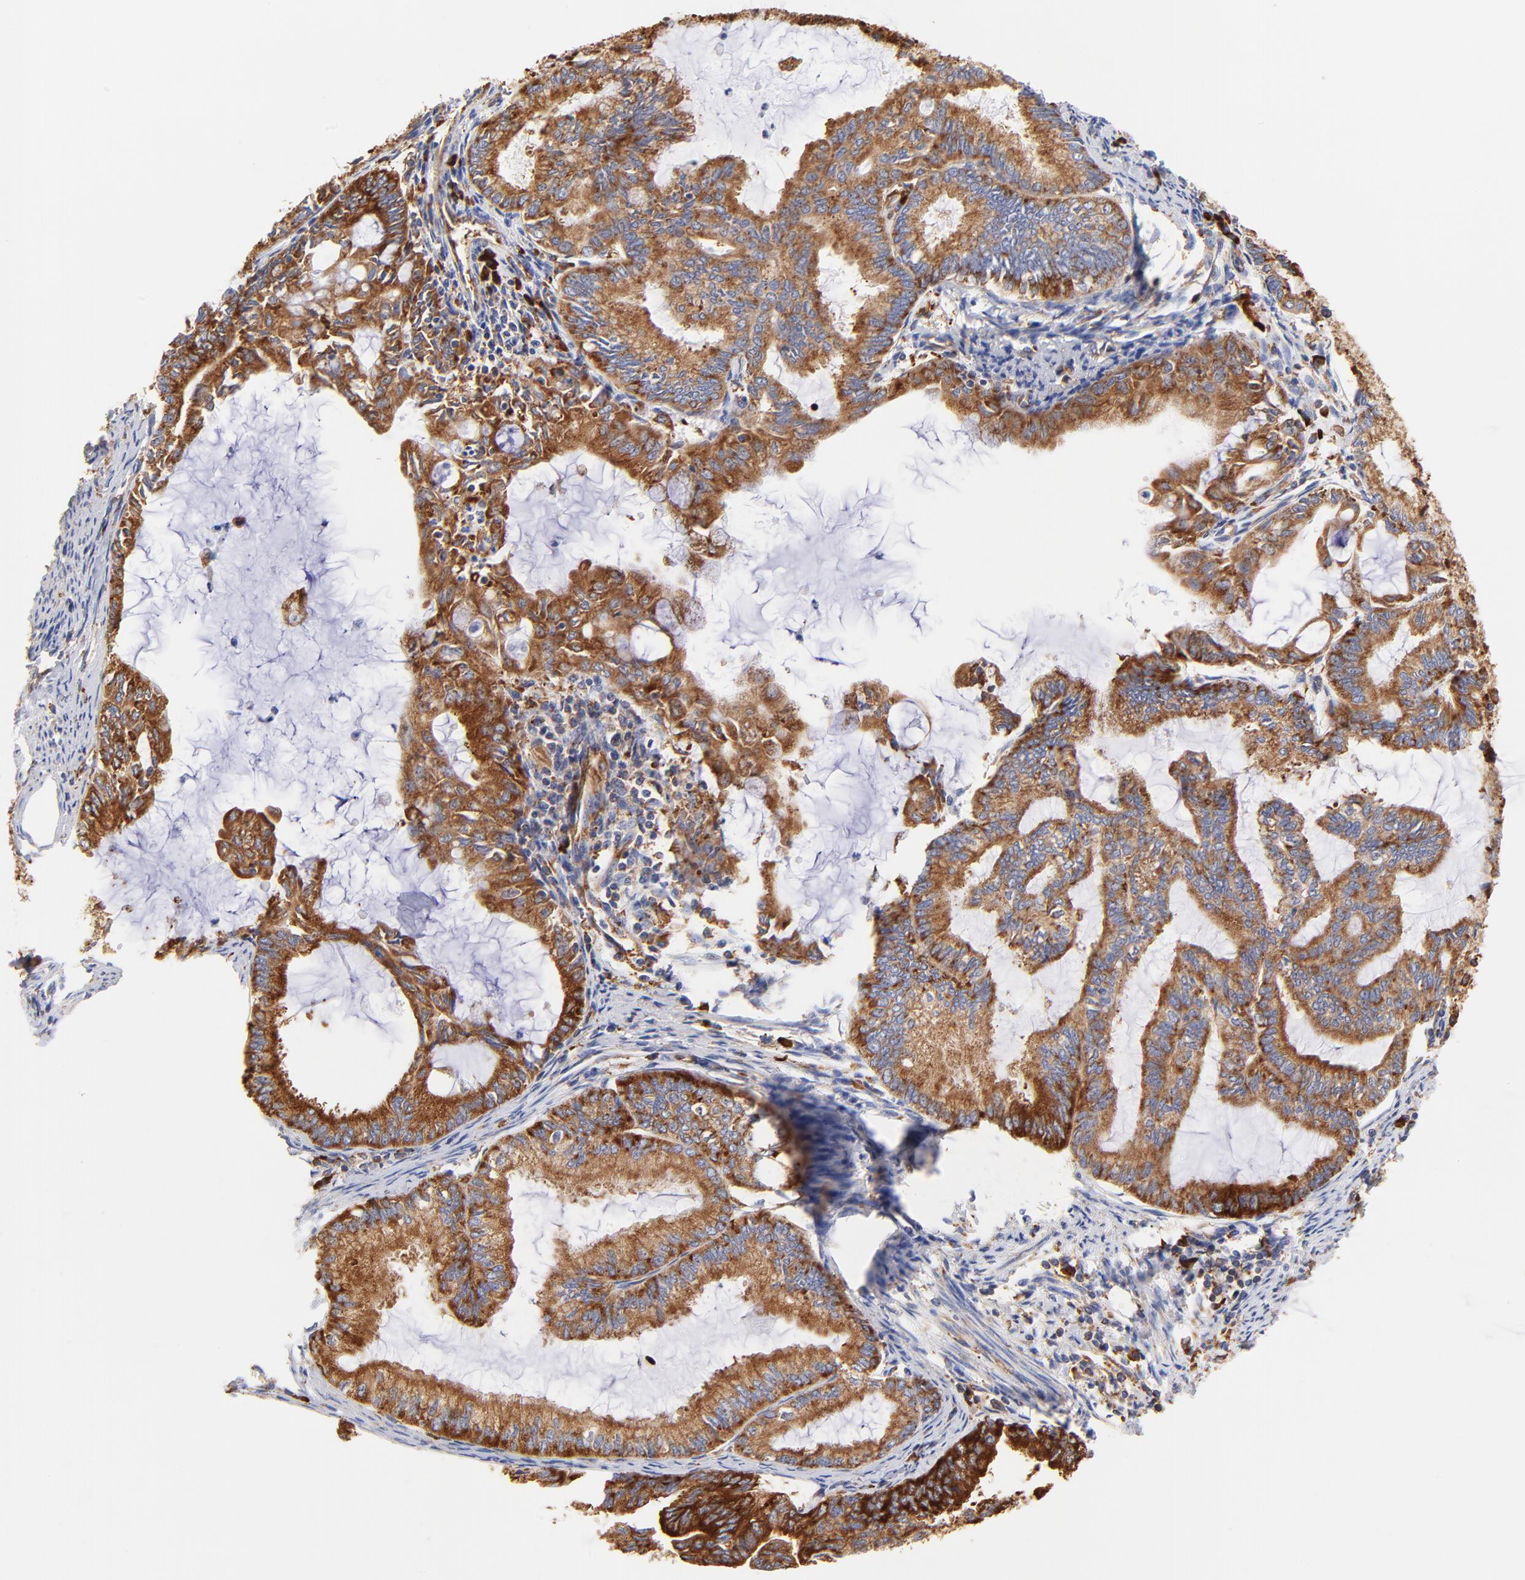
{"staining": {"intensity": "strong", "quantity": ">75%", "location": "cytoplasmic/membranous"}, "tissue": "endometrial cancer", "cell_type": "Tumor cells", "image_type": "cancer", "snomed": [{"axis": "morphology", "description": "Adenocarcinoma, NOS"}, {"axis": "topography", "description": "Endometrium"}], "caption": "Protein staining by immunohistochemistry shows strong cytoplasmic/membranous staining in approximately >75% of tumor cells in endometrial cancer. Nuclei are stained in blue.", "gene": "RPL27", "patient": {"sex": "female", "age": 86}}